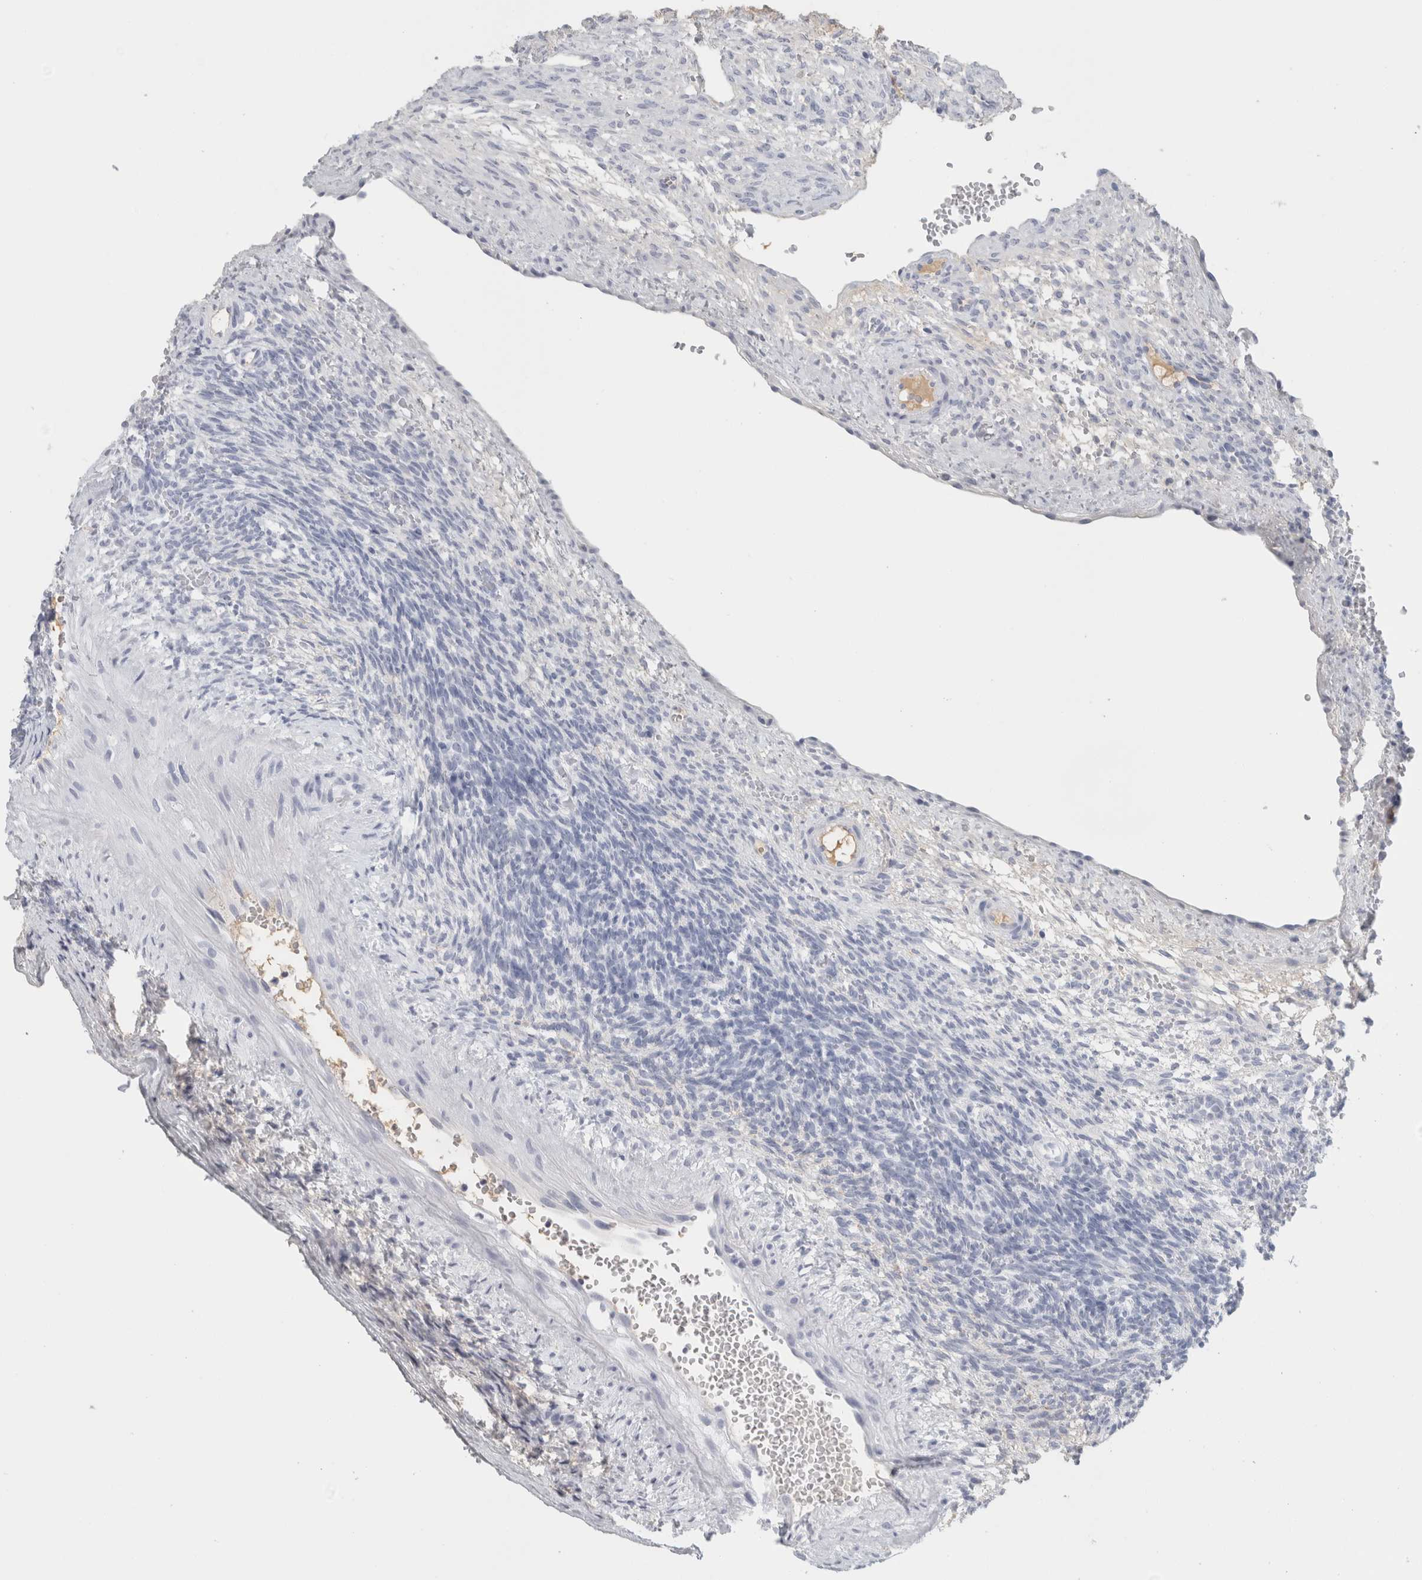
{"staining": {"intensity": "negative", "quantity": "none", "location": "none"}, "tissue": "ovary", "cell_type": "Follicle cells", "image_type": "normal", "snomed": [{"axis": "morphology", "description": "Normal tissue, NOS"}, {"axis": "topography", "description": "Ovary"}], "caption": "IHC photomicrograph of normal ovary stained for a protein (brown), which demonstrates no staining in follicle cells.", "gene": "TSPAN8", "patient": {"sex": "female", "age": 34}}